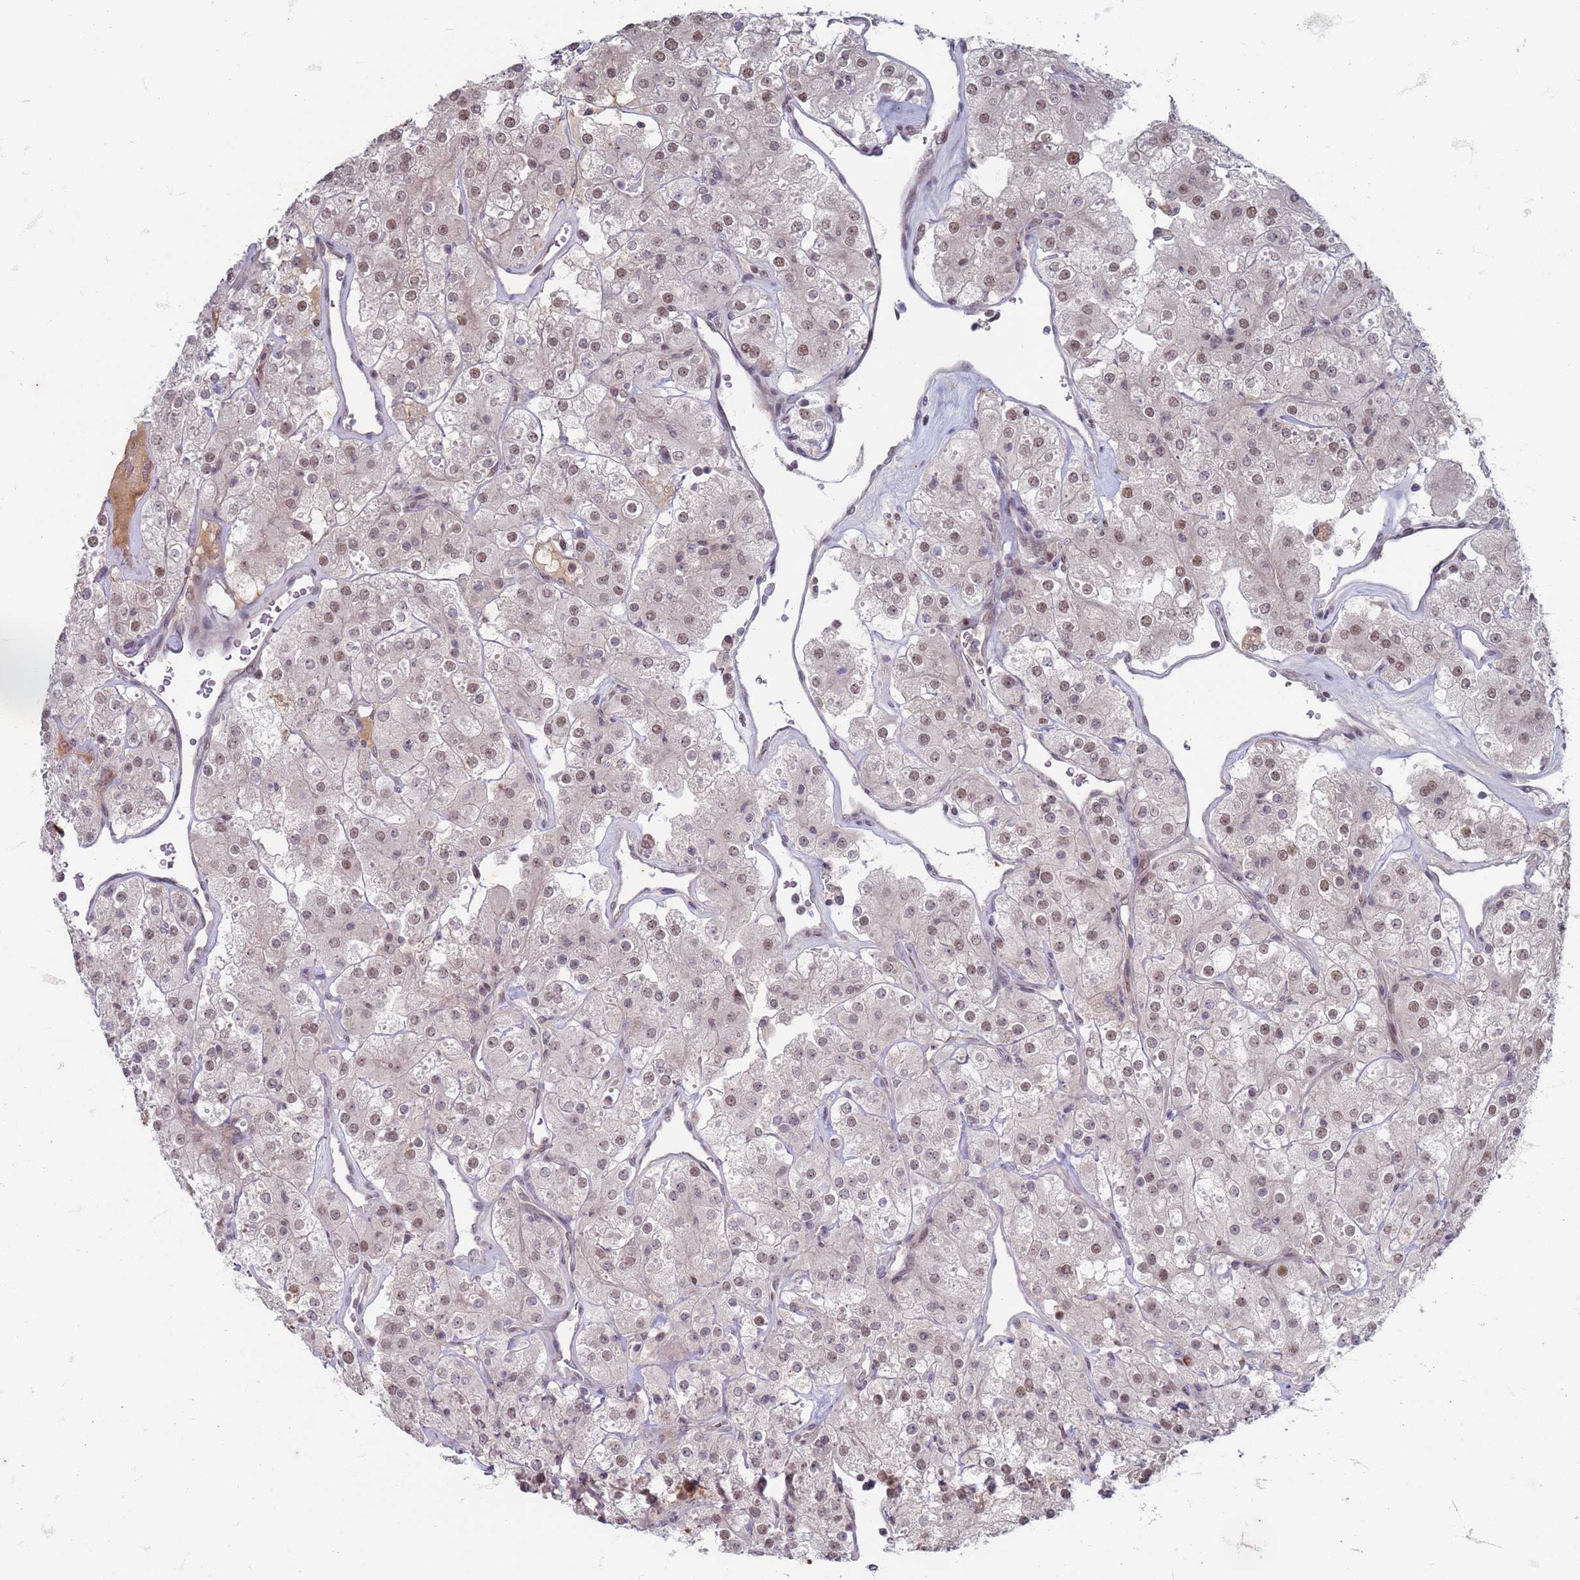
{"staining": {"intensity": "weak", "quantity": "25%-75%", "location": "nuclear"}, "tissue": "renal cancer", "cell_type": "Tumor cells", "image_type": "cancer", "snomed": [{"axis": "morphology", "description": "Adenocarcinoma, NOS"}, {"axis": "topography", "description": "Kidney"}], "caption": "A photomicrograph of renal cancer stained for a protein demonstrates weak nuclear brown staining in tumor cells. (brown staining indicates protein expression, while blue staining denotes nuclei).", "gene": "TRMT6", "patient": {"sex": "male", "age": 77}}